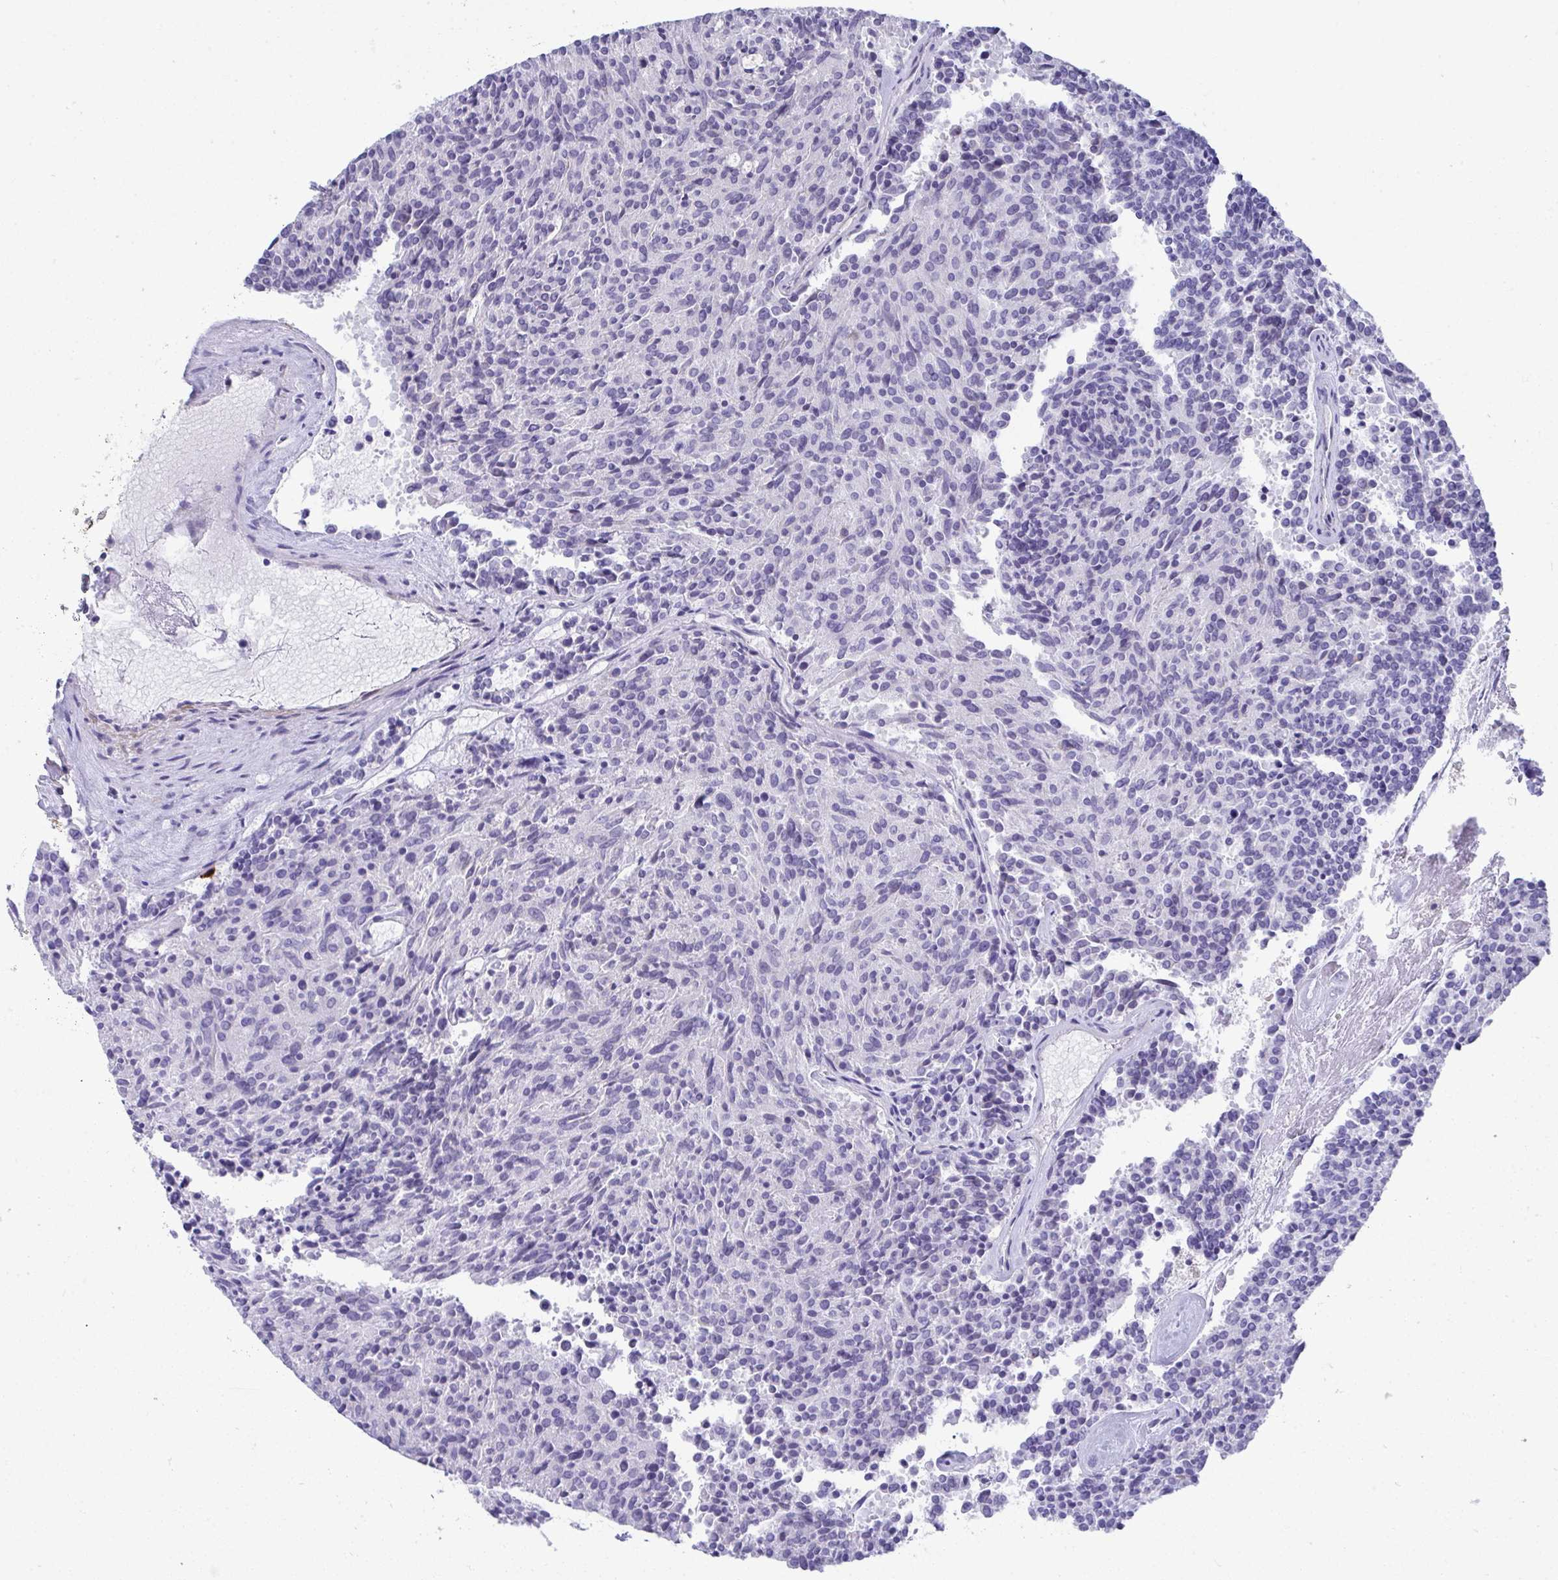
{"staining": {"intensity": "negative", "quantity": "none", "location": "none"}, "tissue": "carcinoid", "cell_type": "Tumor cells", "image_type": "cancer", "snomed": [{"axis": "morphology", "description": "Carcinoid, malignant, NOS"}, {"axis": "topography", "description": "Pancreas"}], "caption": "DAB (3,3'-diaminobenzidine) immunohistochemical staining of human carcinoid exhibits no significant expression in tumor cells. (DAB (3,3'-diaminobenzidine) IHC, high magnification).", "gene": "PUS7L", "patient": {"sex": "female", "age": 54}}